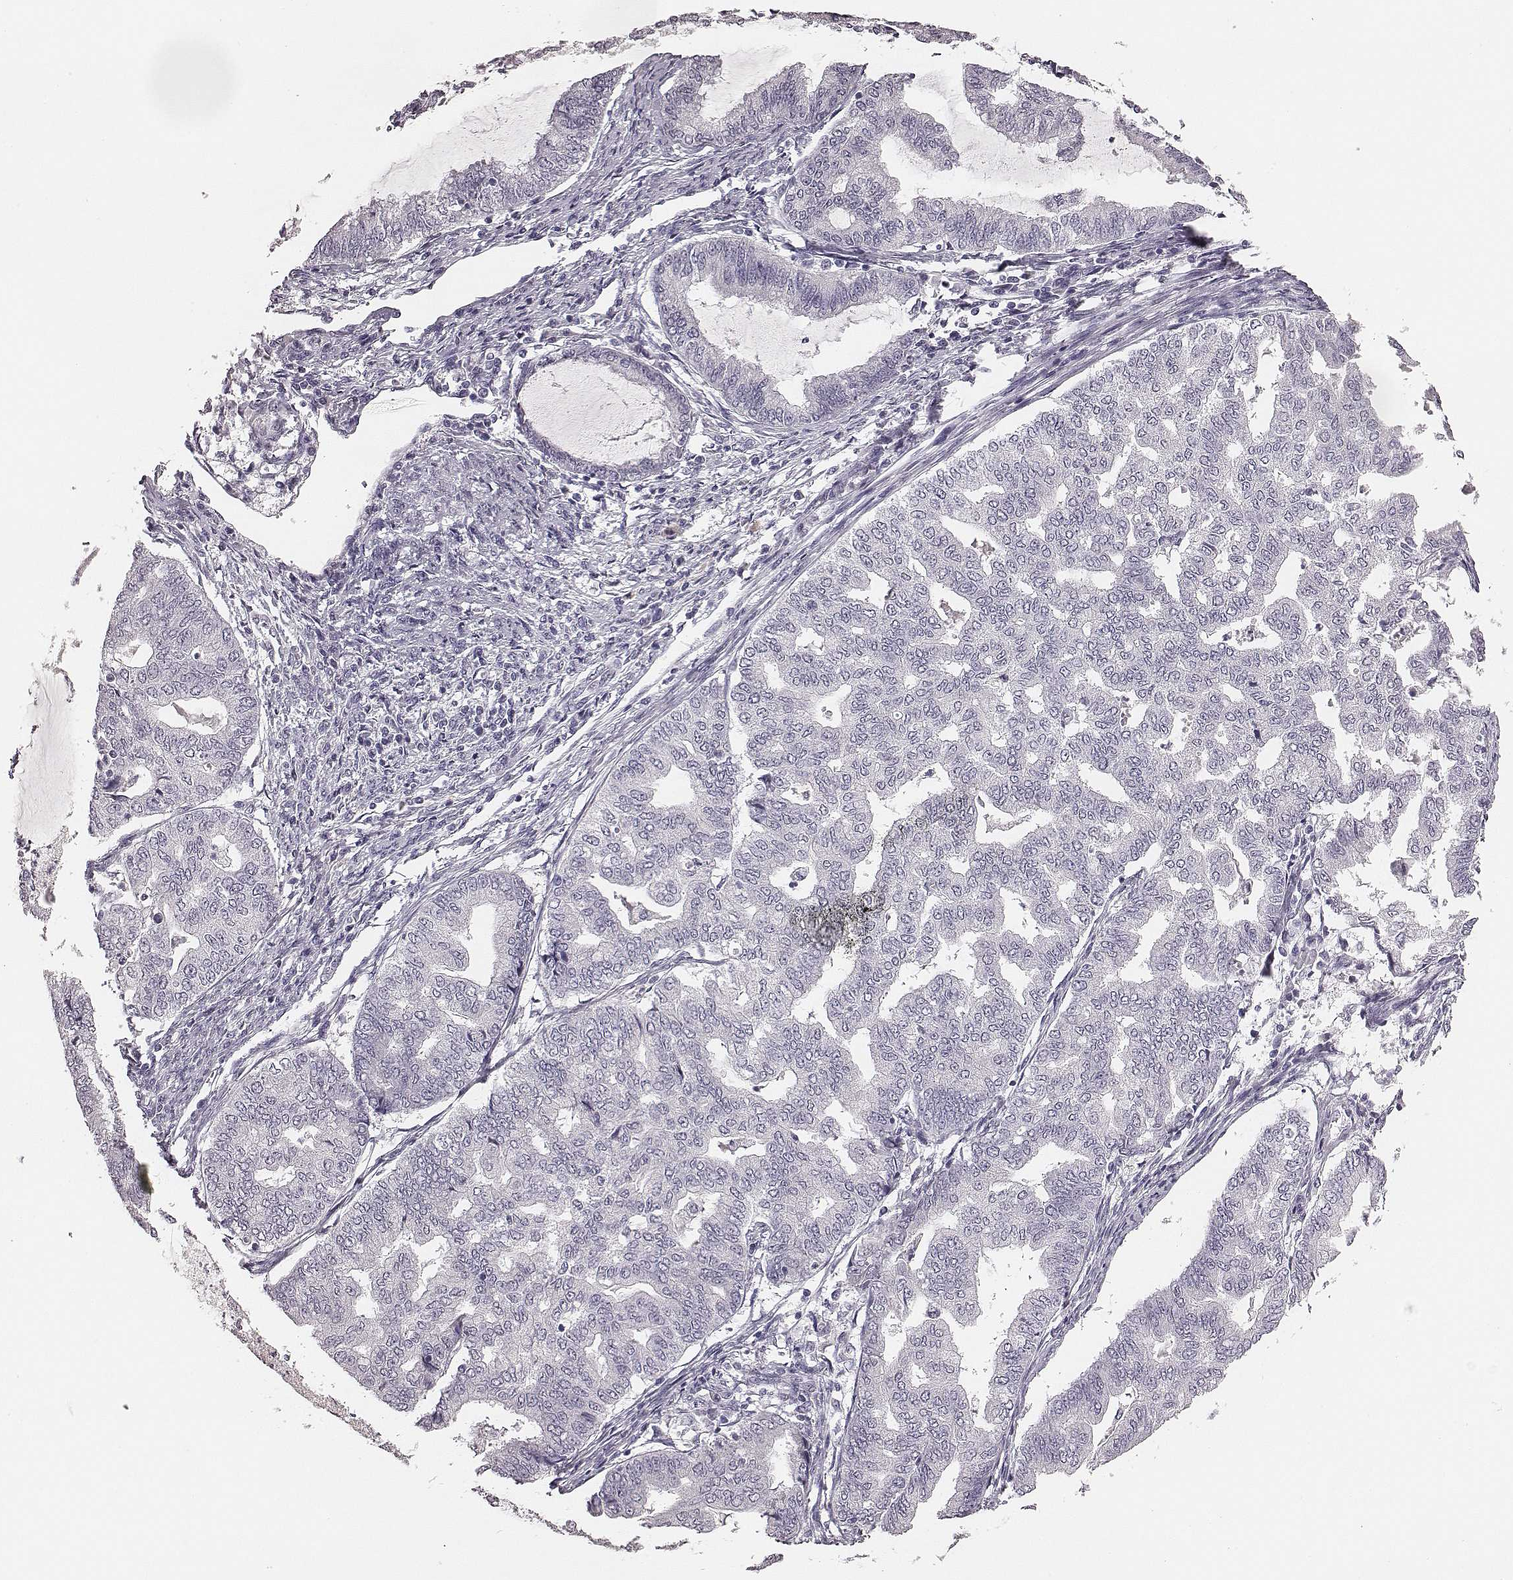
{"staining": {"intensity": "negative", "quantity": "none", "location": "none"}, "tissue": "endometrial cancer", "cell_type": "Tumor cells", "image_type": "cancer", "snomed": [{"axis": "morphology", "description": "Adenocarcinoma, NOS"}, {"axis": "topography", "description": "Endometrium"}], "caption": "Tumor cells show no significant staining in endometrial cancer.", "gene": "CSHL1", "patient": {"sex": "female", "age": 79}}